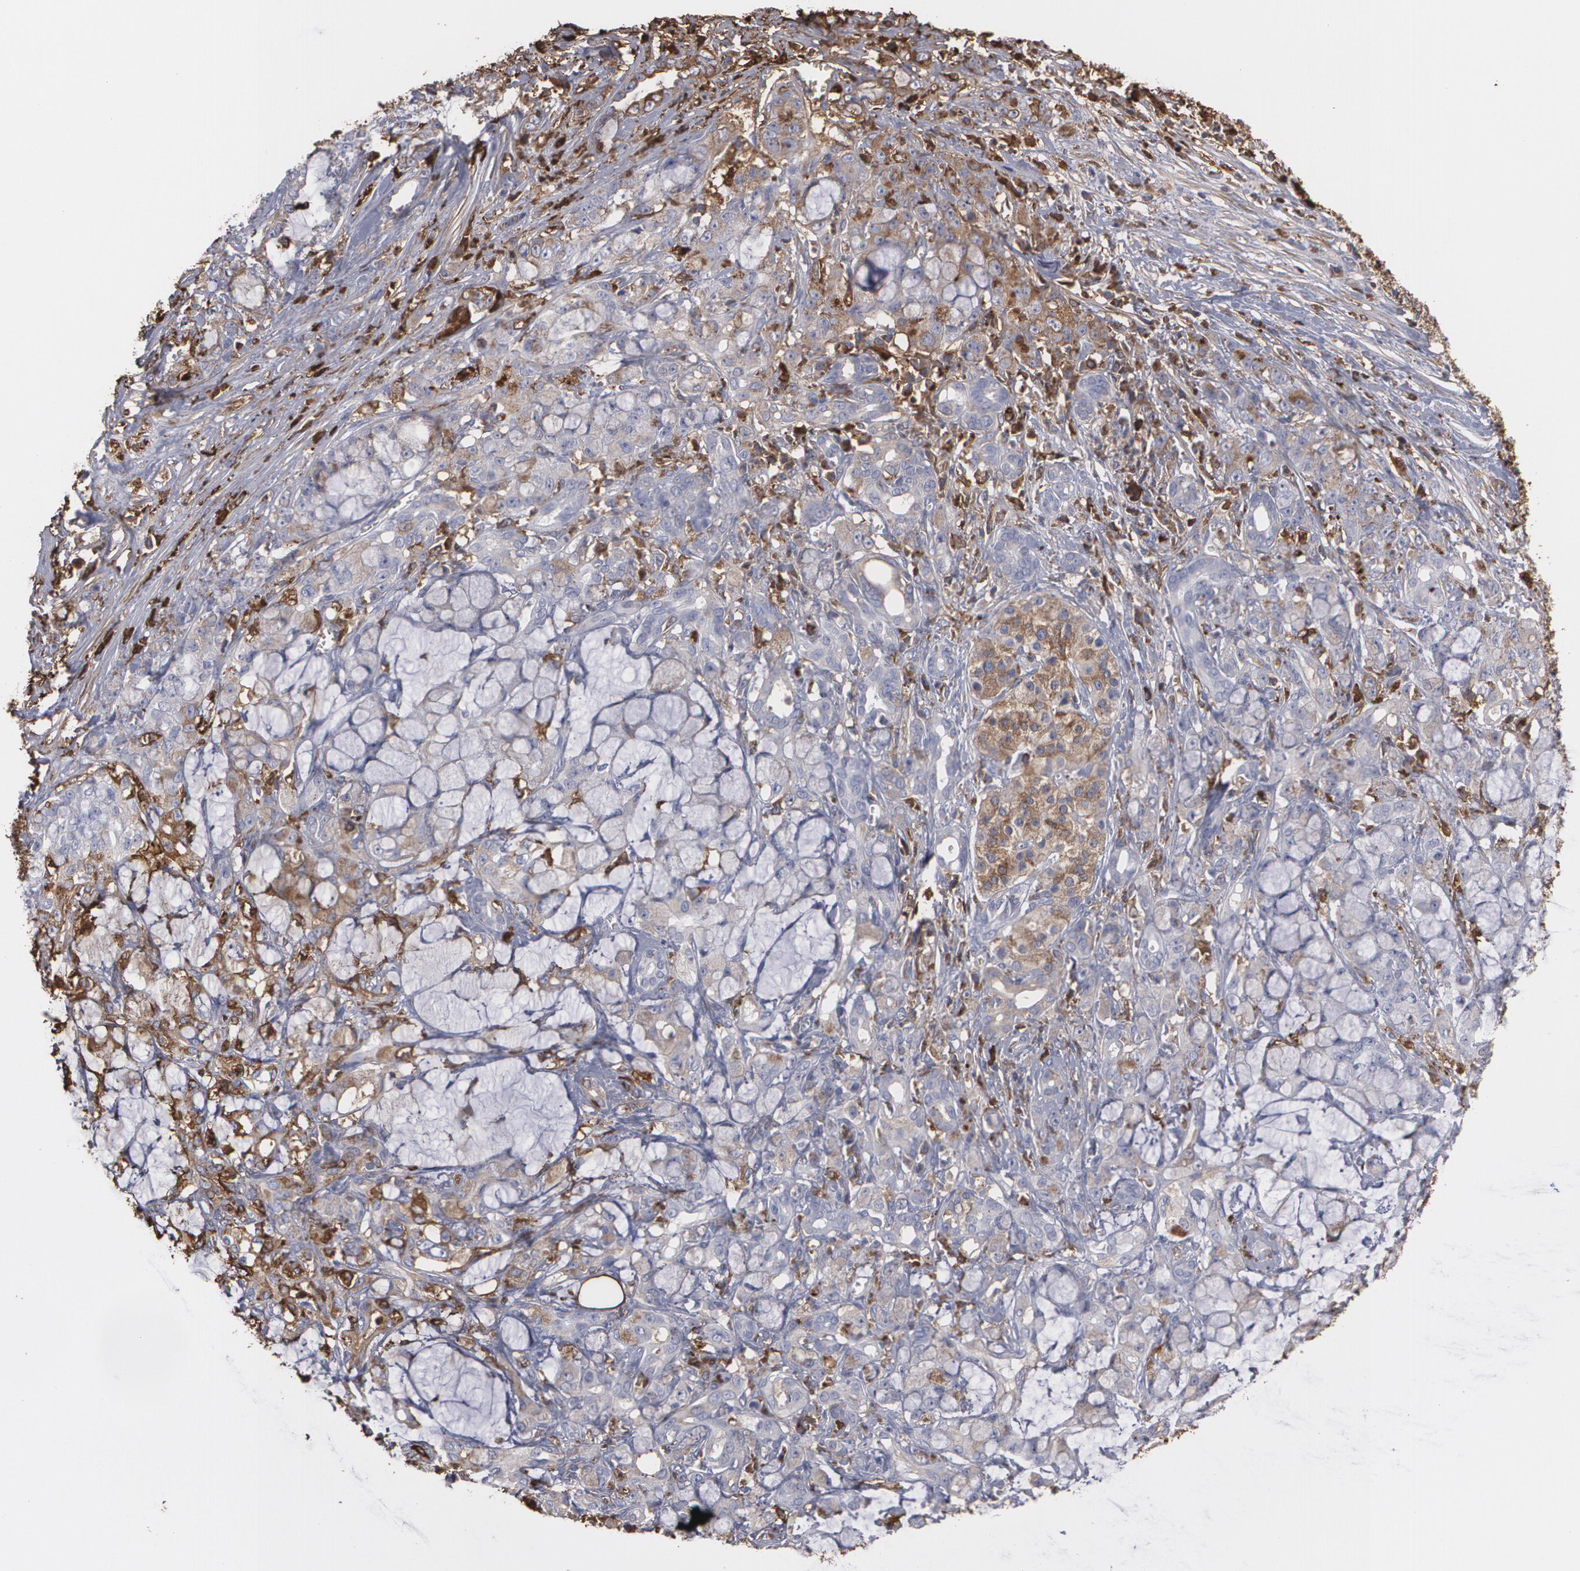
{"staining": {"intensity": "moderate", "quantity": ">75%", "location": "cytoplasmic/membranous"}, "tissue": "pancreatic cancer", "cell_type": "Tumor cells", "image_type": "cancer", "snomed": [{"axis": "morphology", "description": "Adenocarcinoma, NOS"}, {"axis": "topography", "description": "Pancreas"}], "caption": "A brown stain highlights moderate cytoplasmic/membranous expression of a protein in human pancreatic adenocarcinoma tumor cells.", "gene": "ODC1", "patient": {"sex": "female", "age": 73}}